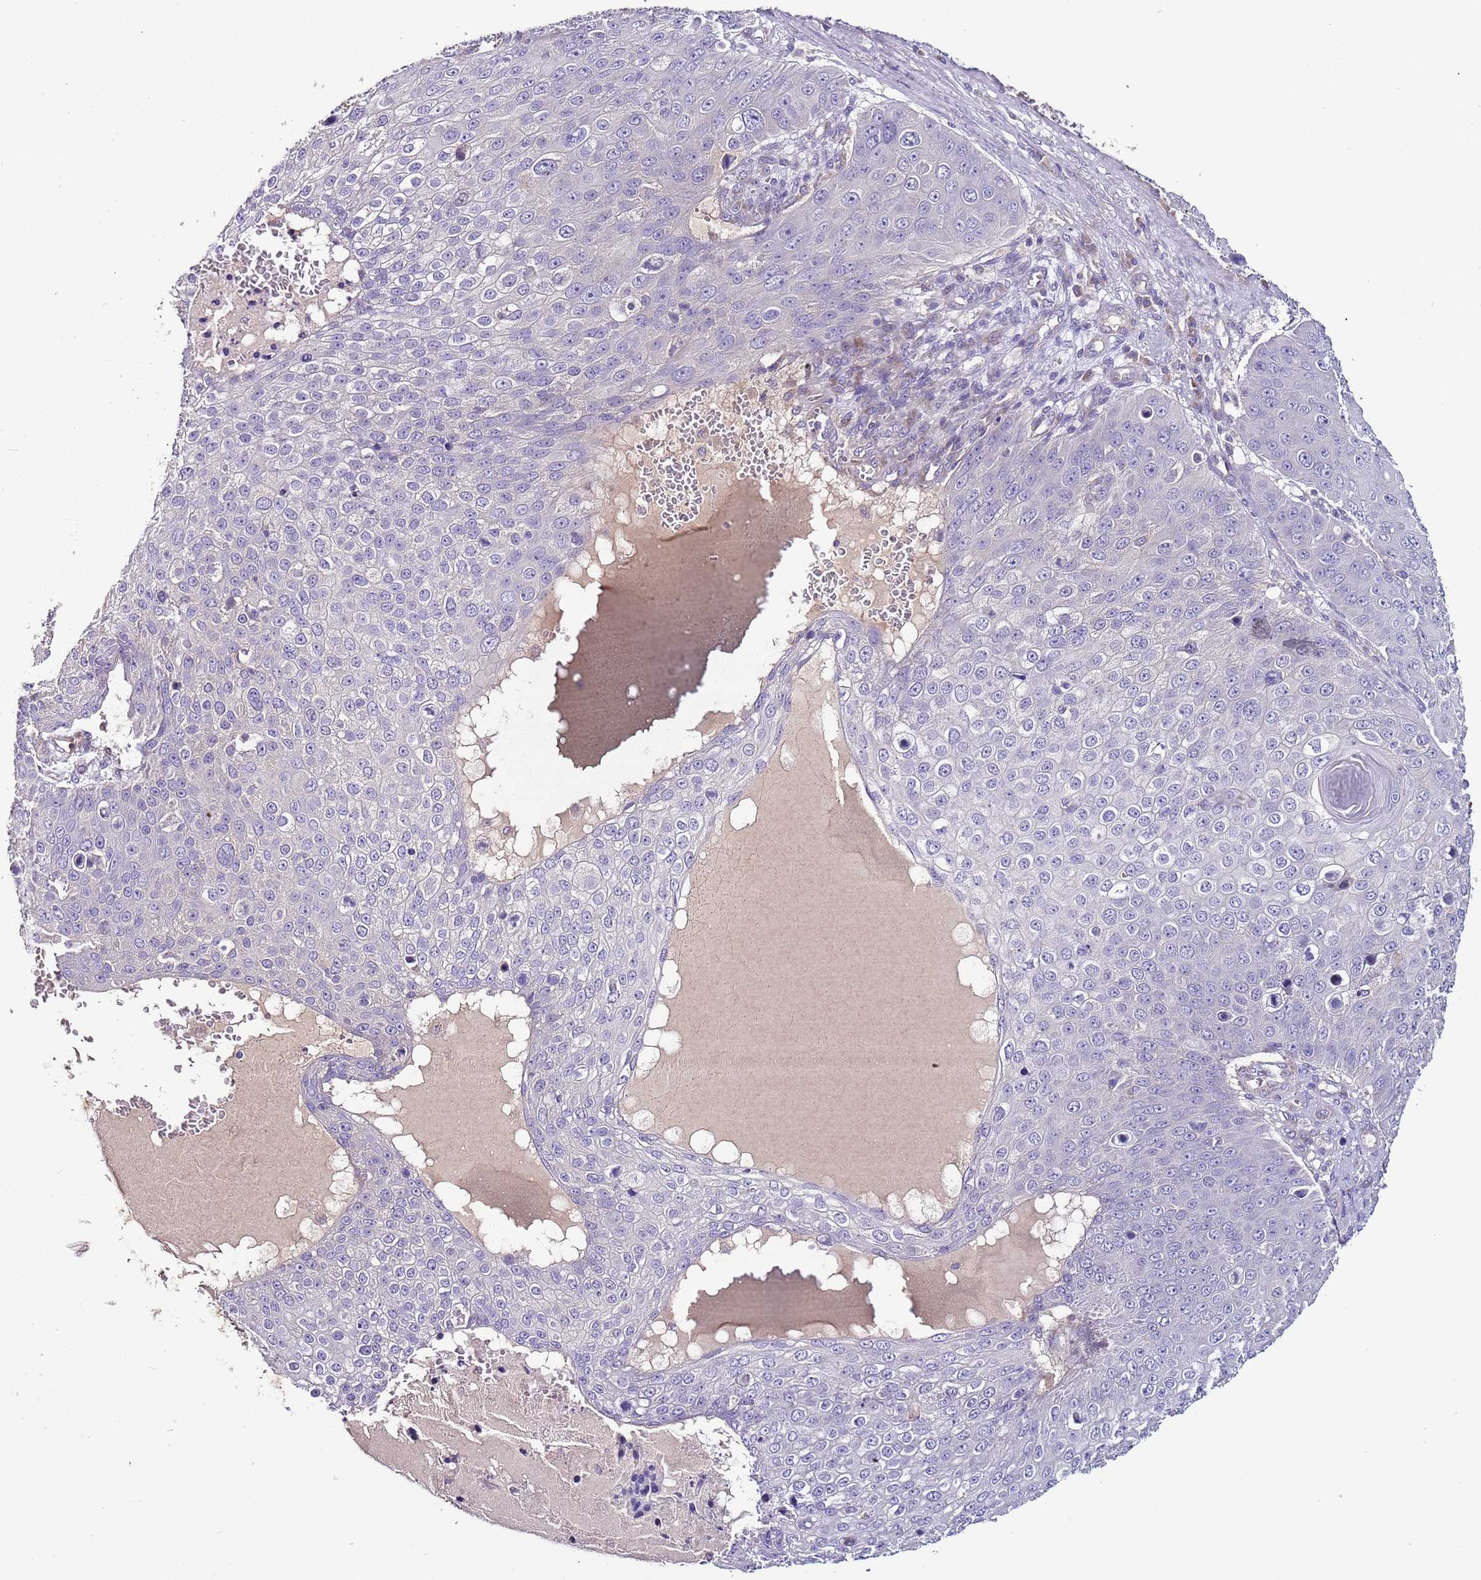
{"staining": {"intensity": "negative", "quantity": "none", "location": "none"}, "tissue": "skin cancer", "cell_type": "Tumor cells", "image_type": "cancer", "snomed": [{"axis": "morphology", "description": "Squamous cell carcinoma, NOS"}, {"axis": "topography", "description": "Skin"}], "caption": "Tumor cells are negative for protein expression in human skin squamous cell carcinoma.", "gene": "FAM20A", "patient": {"sex": "male", "age": 71}}